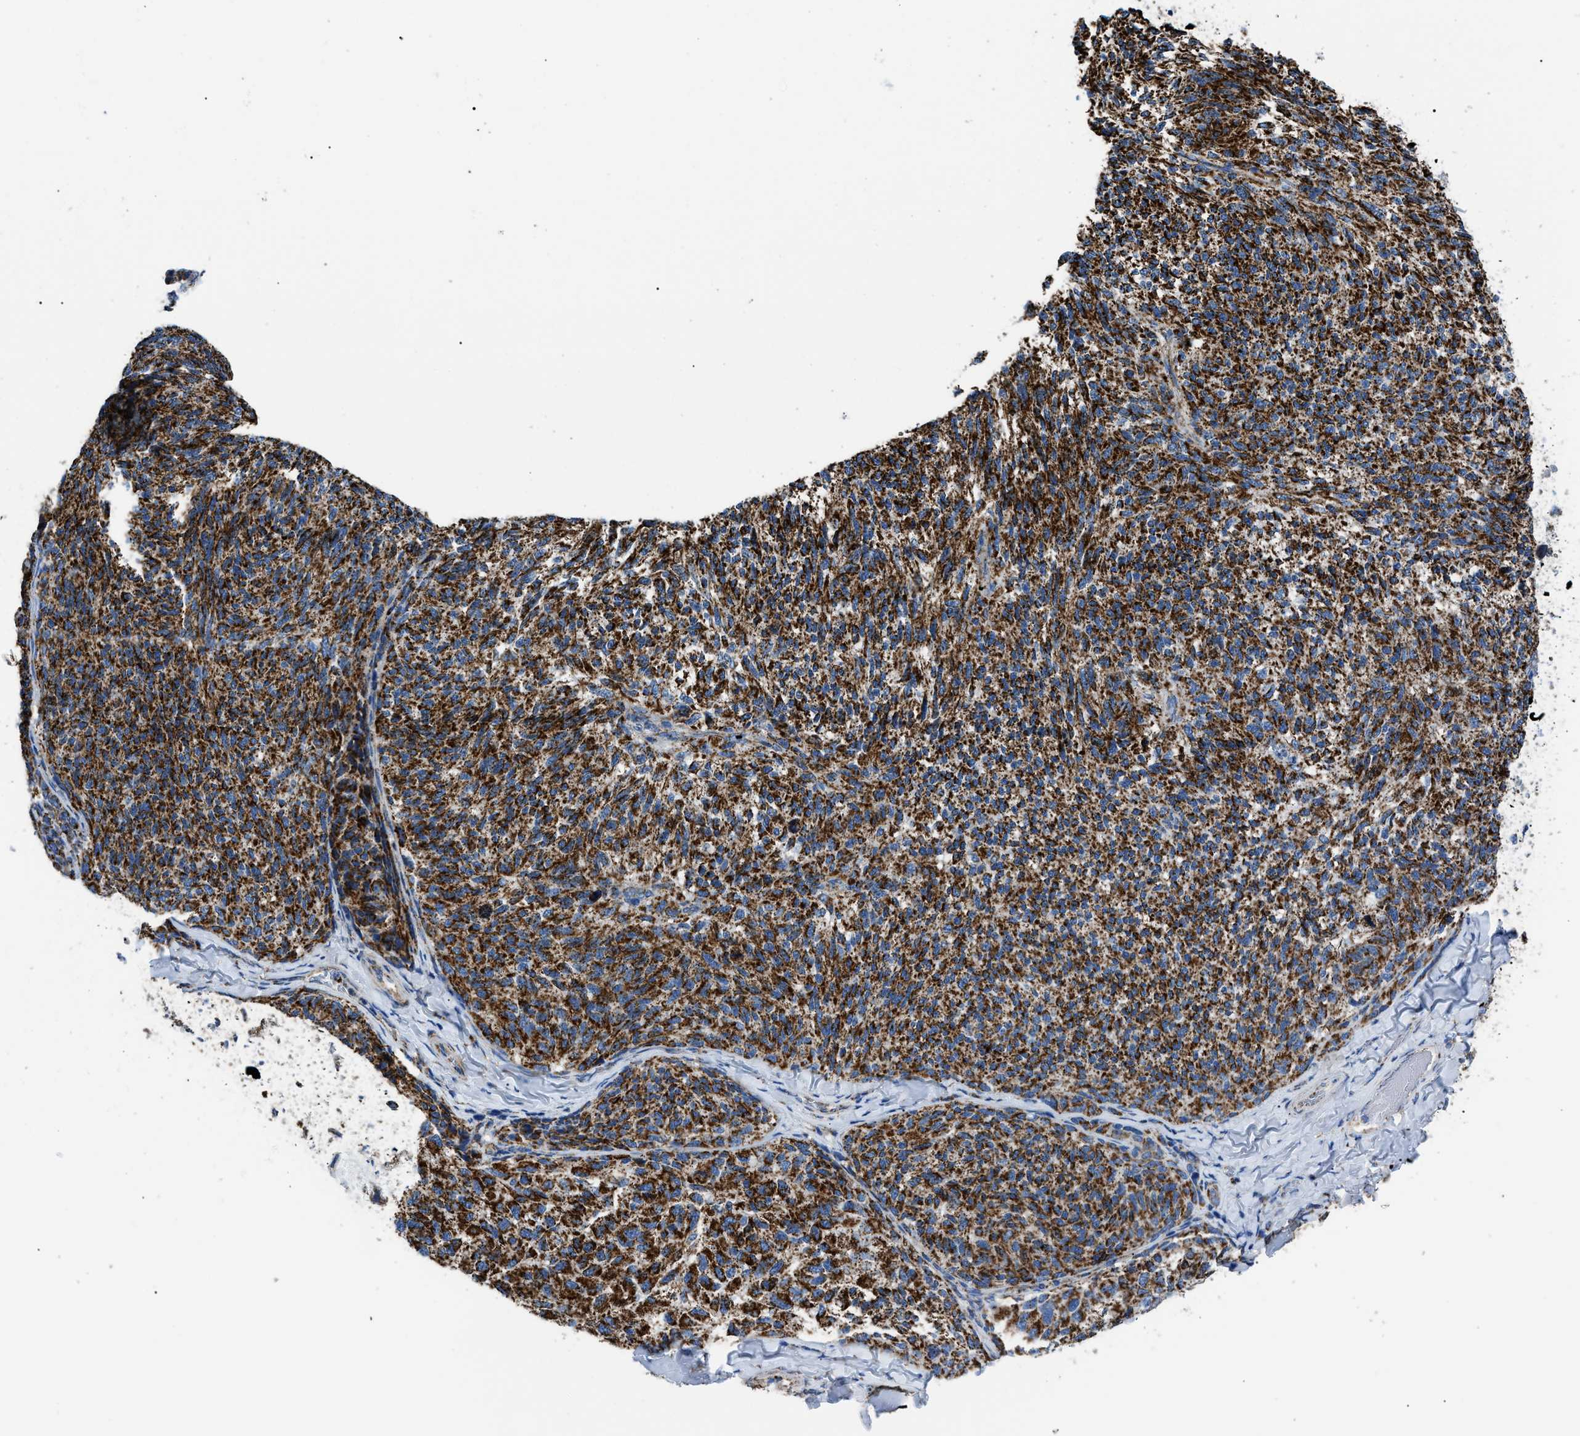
{"staining": {"intensity": "strong", "quantity": ">75%", "location": "cytoplasmic/membranous"}, "tissue": "melanoma", "cell_type": "Tumor cells", "image_type": "cancer", "snomed": [{"axis": "morphology", "description": "Malignant melanoma, NOS"}, {"axis": "topography", "description": "Skin"}], "caption": "Malignant melanoma was stained to show a protein in brown. There is high levels of strong cytoplasmic/membranous positivity in approximately >75% of tumor cells.", "gene": "PHB2", "patient": {"sex": "female", "age": 73}}